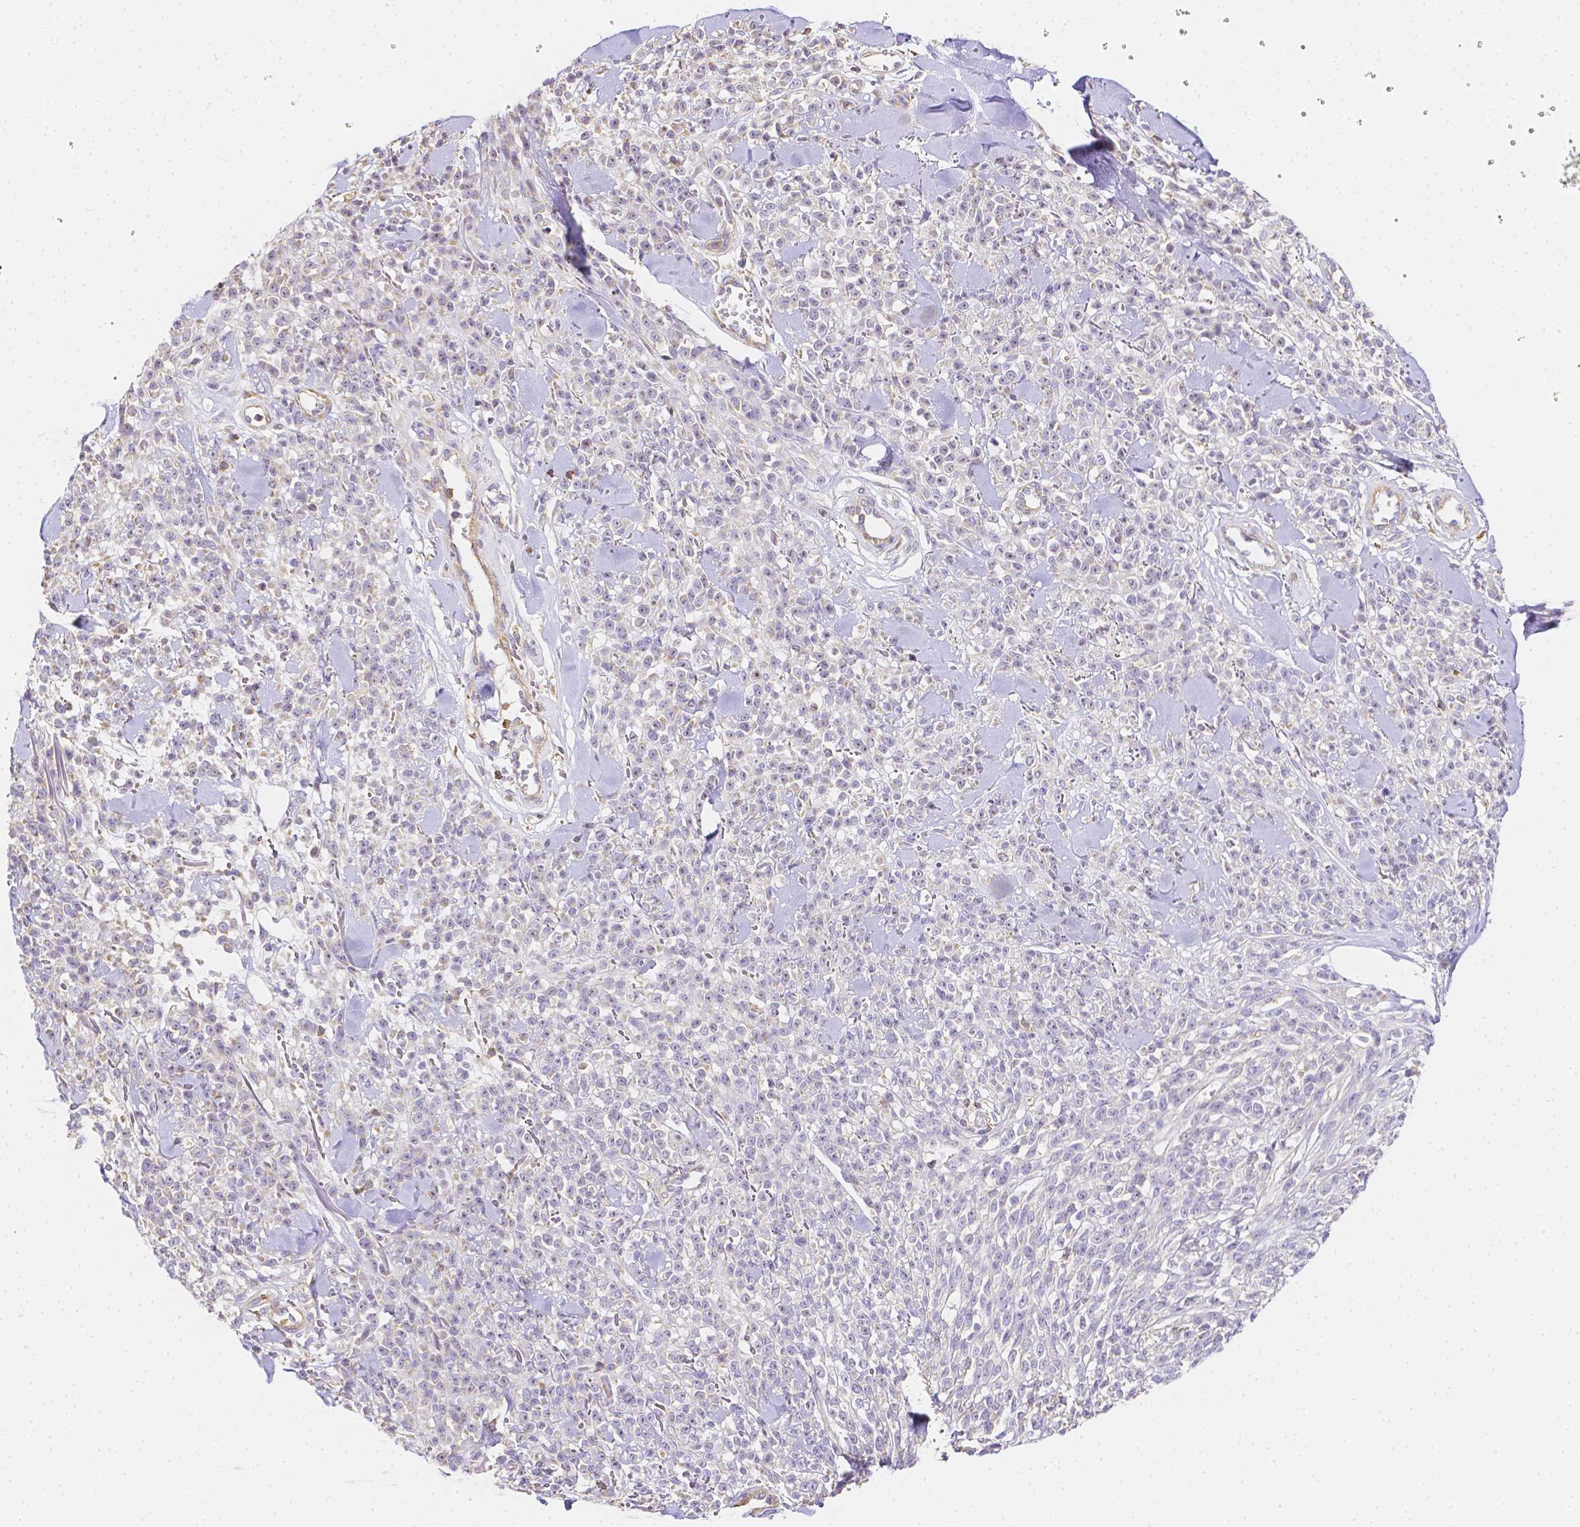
{"staining": {"intensity": "negative", "quantity": "none", "location": "none"}, "tissue": "melanoma", "cell_type": "Tumor cells", "image_type": "cancer", "snomed": [{"axis": "morphology", "description": "Malignant melanoma, NOS"}, {"axis": "topography", "description": "Skin"}, {"axis": "topography", "description": "Skin of trunk"}], "caption": "Protein analysis of malignant melanoma demonstrates no significant positivity in tumor cells.", "gene": "ASAH2", "patient": {"sex": "male", "age": 74}}